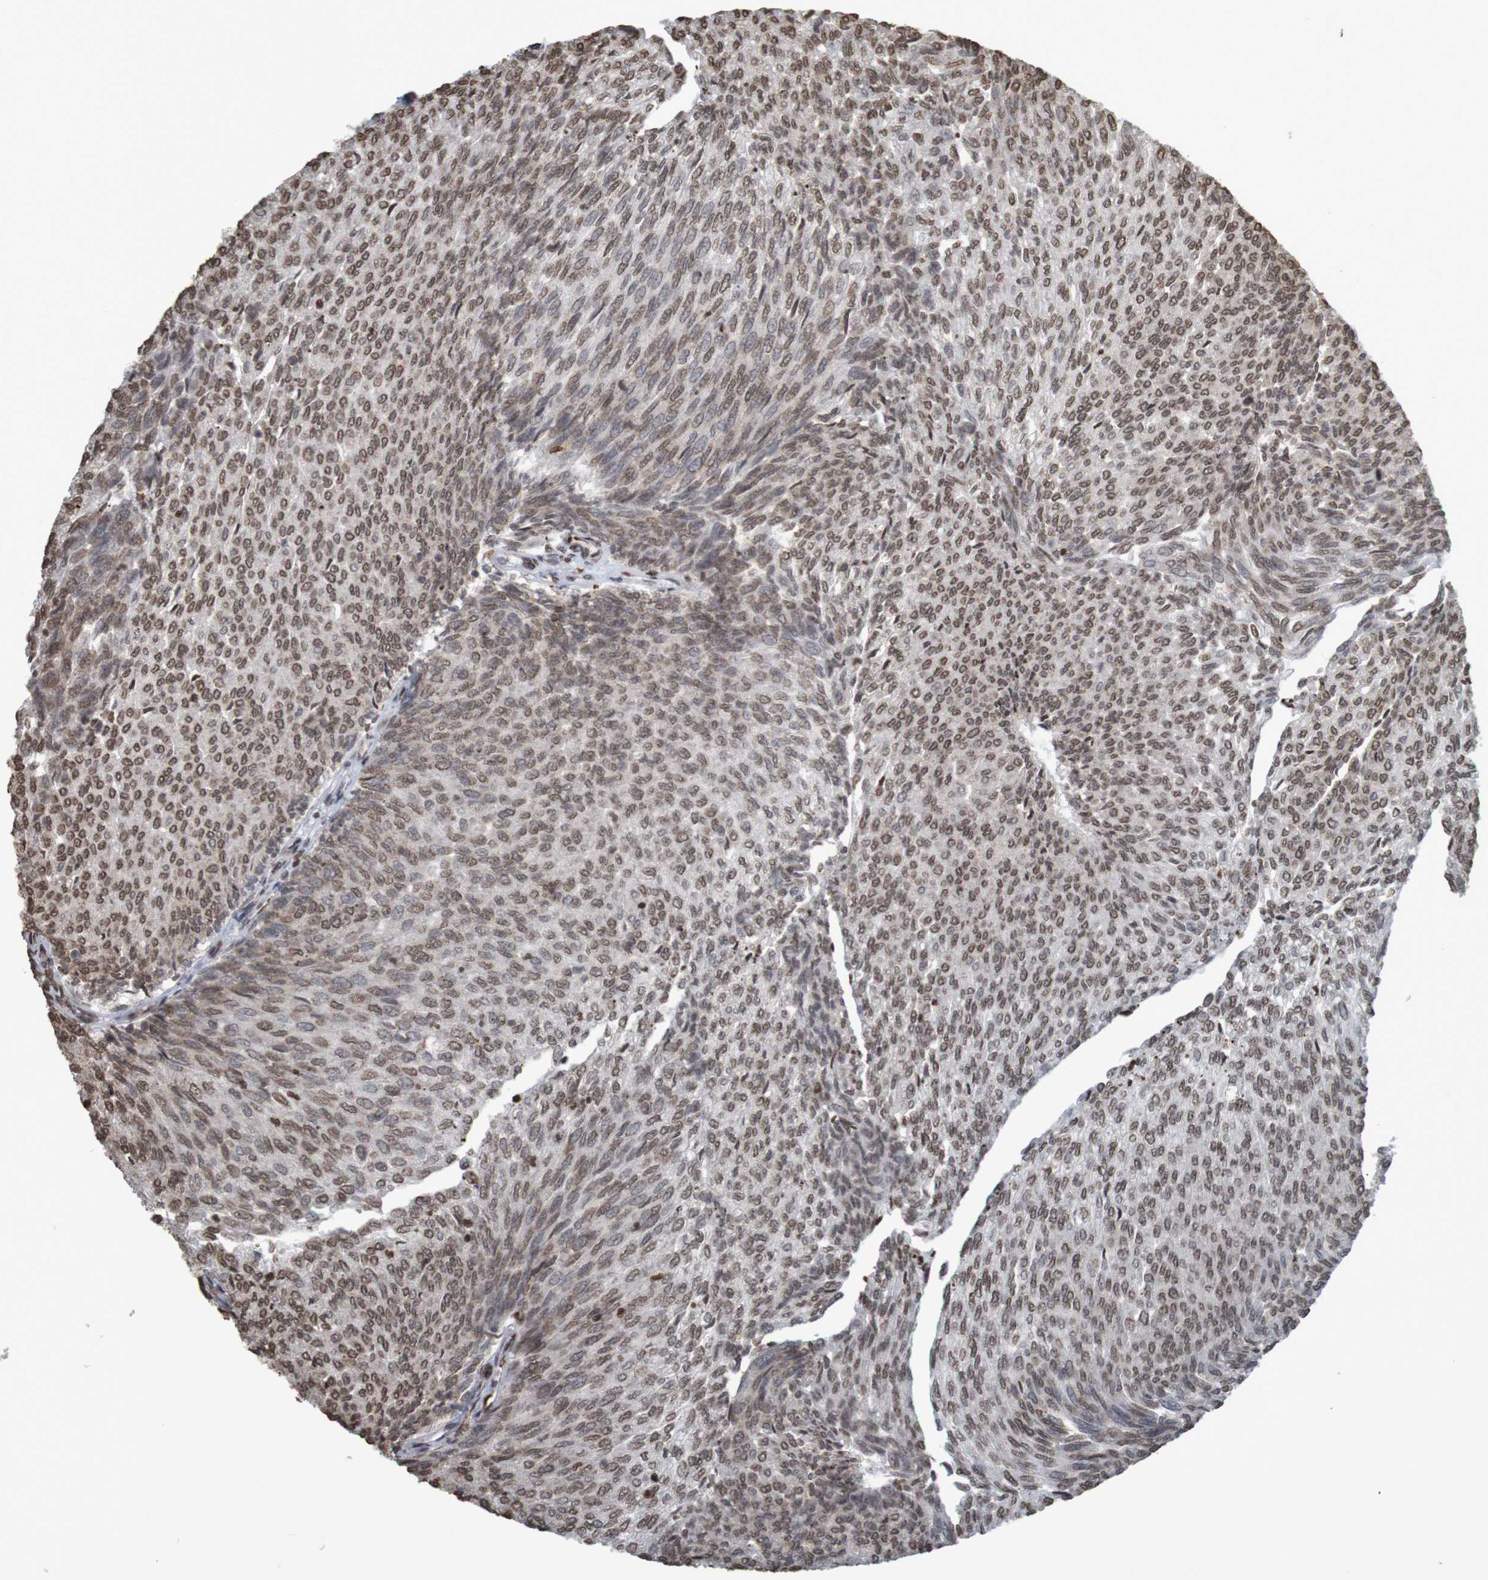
{"staining": {"intensity": "moderate", "quantity": ">75%", "location": "nuclear"}, "tissue": "urothelial cancer", "cell_type": "Tumor cells", "image_type": "cancer", "snomed": [{"axis": "morphology", "description": "Urothelial carcinoma, Low grade"}, {"axis": "topography", "description": "Urinary bladder"}], "caption": "Urothelial cancer was stained to show a protein in brown. There is medium levels of moderate nuclear positivity in approximately >75% of tumor cells. (Stains: DAB in brown, nuclei in blue, Microscopy: brightfield microscopy at high magnification).", "gene": "GFI1", "patient": {"sex": "female", "age": 79}}